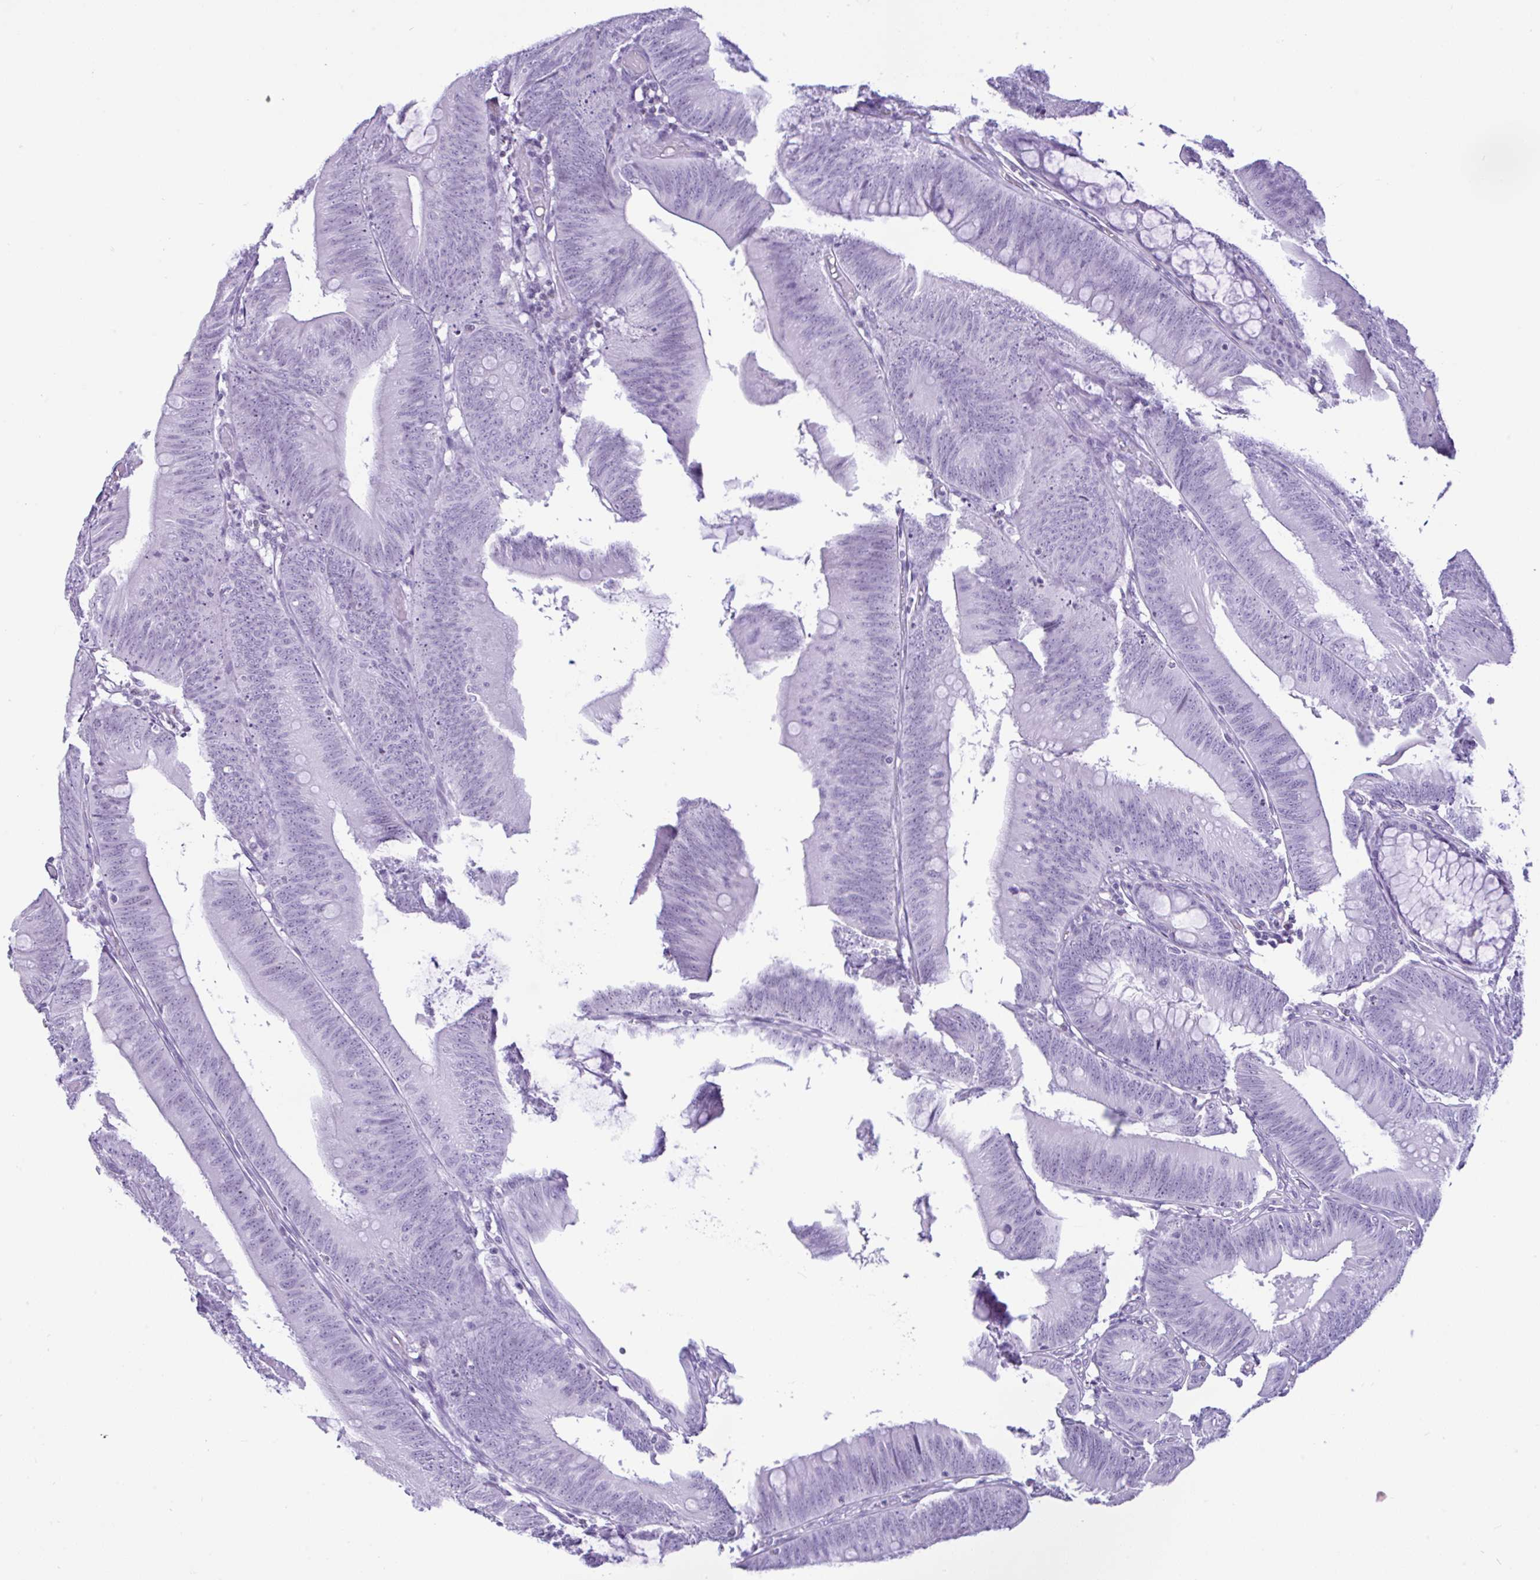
{"staining": {"intensity": "negative", "quantity": "none", "location": "none"}, "tissue": "colorectal cancer", "cell_type": "Tumor cells", "image_type": "cancer", "snomed": [{"axis": "morphology", "description": "Adenocarcinoma, NOS"}, {"axis": "topography", "description": "Colon"}], "caption": "Tumor cells show no significant protein expression in adenocarcinoma (colorectal). Nuclei are stained in blue.", "gene": "KRT27", "patient": {"sex": "male", "age": 84}}